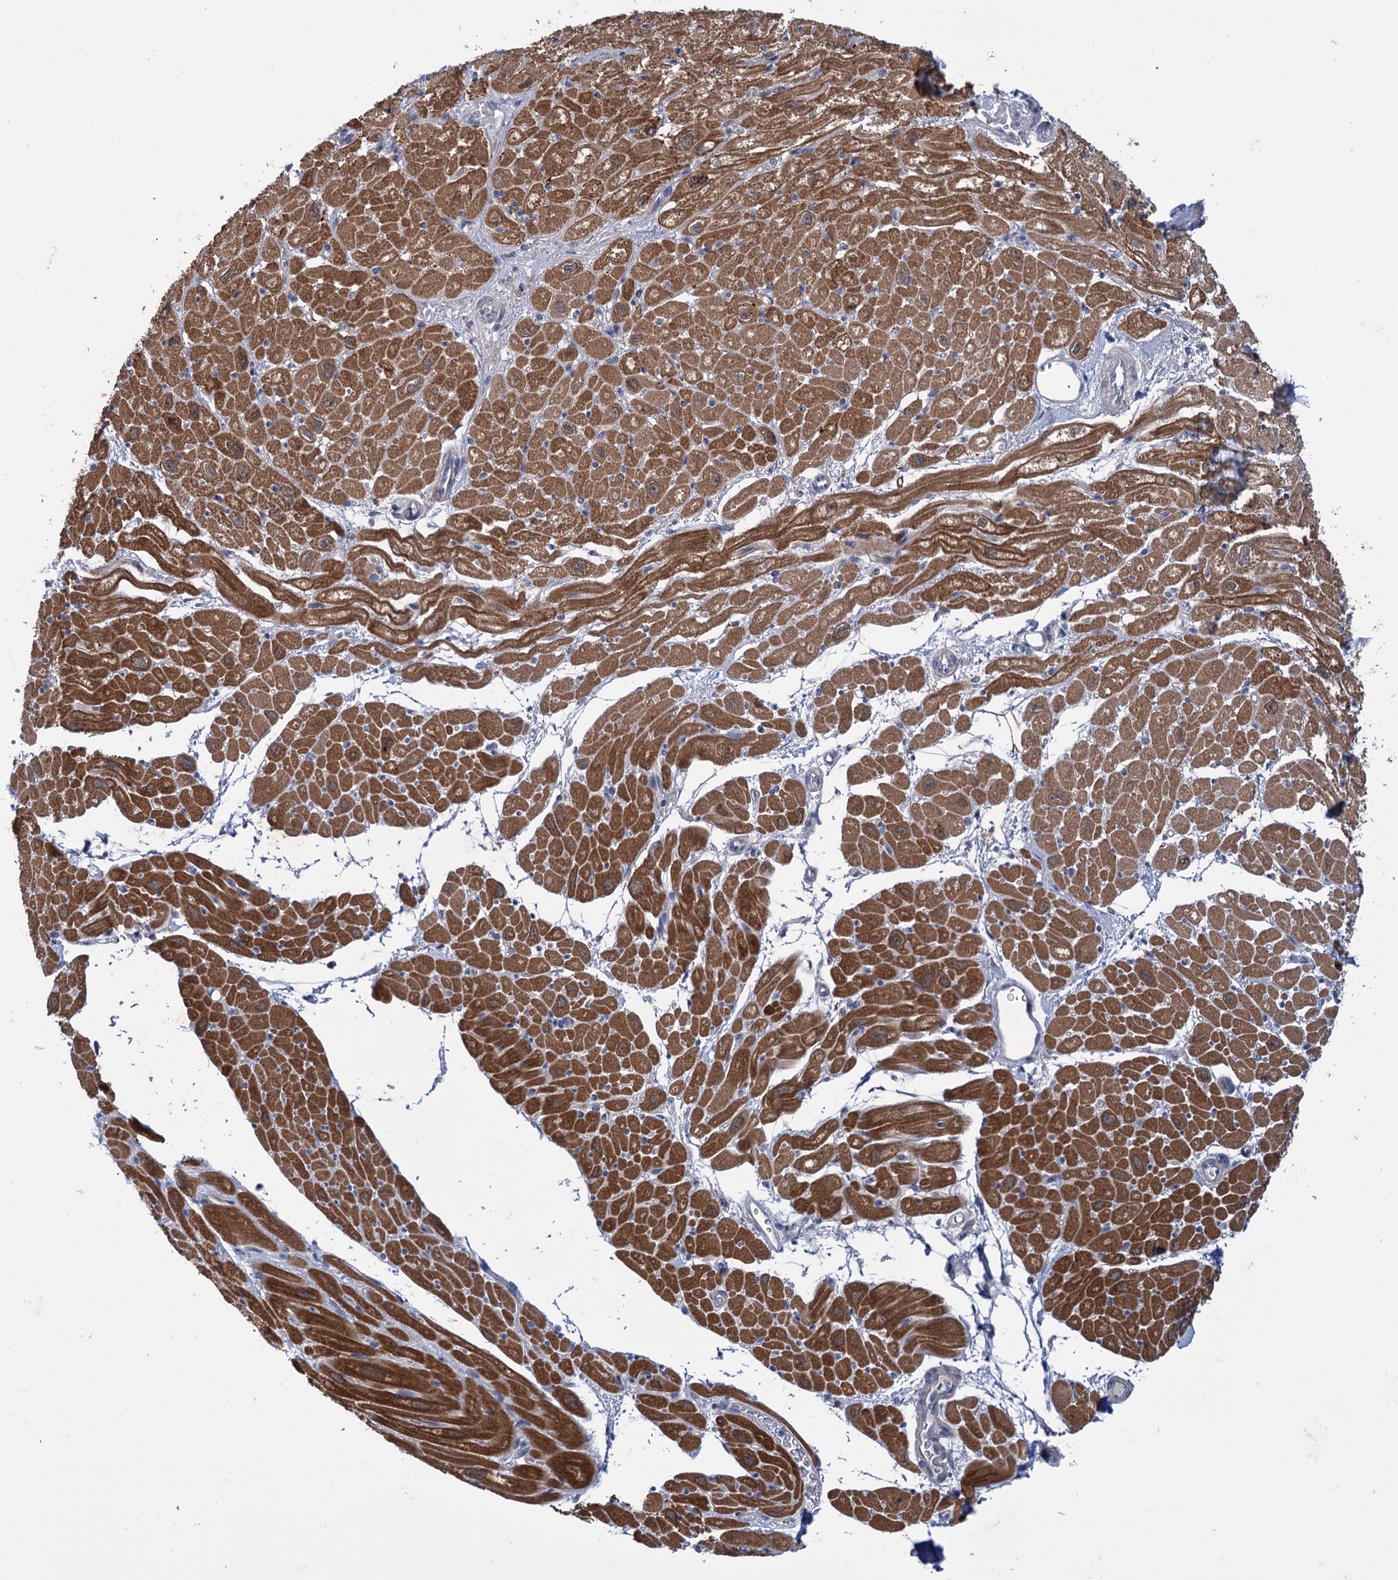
{"staining": {"intensity": "moderate", "quantity": "25%-75%", "location": "cytoplasmic/membranous"}, "tissue": "heart muscle", "cell_type": "Cardiomyocytes", "image_type": "normal", "snomed": [{"axis": "morphology", "description": "Normal tissue, NOS"}, {"axis": "topography", "description": "Heart"}], "caption": "The histopathology image exhibits immunohistochemical staining of unremarkable heart muscle. There is moderate cytoplasmic/membranous staining is present in approximately 25%-75% of cardiomyocytes. The protein is stained brown, and the nuclei are stained in blue (DAB IHC with brightfield microscopy, high magnification).", "gene": "MID1IP1", "patient": {"sex": "male", "age": 50}}